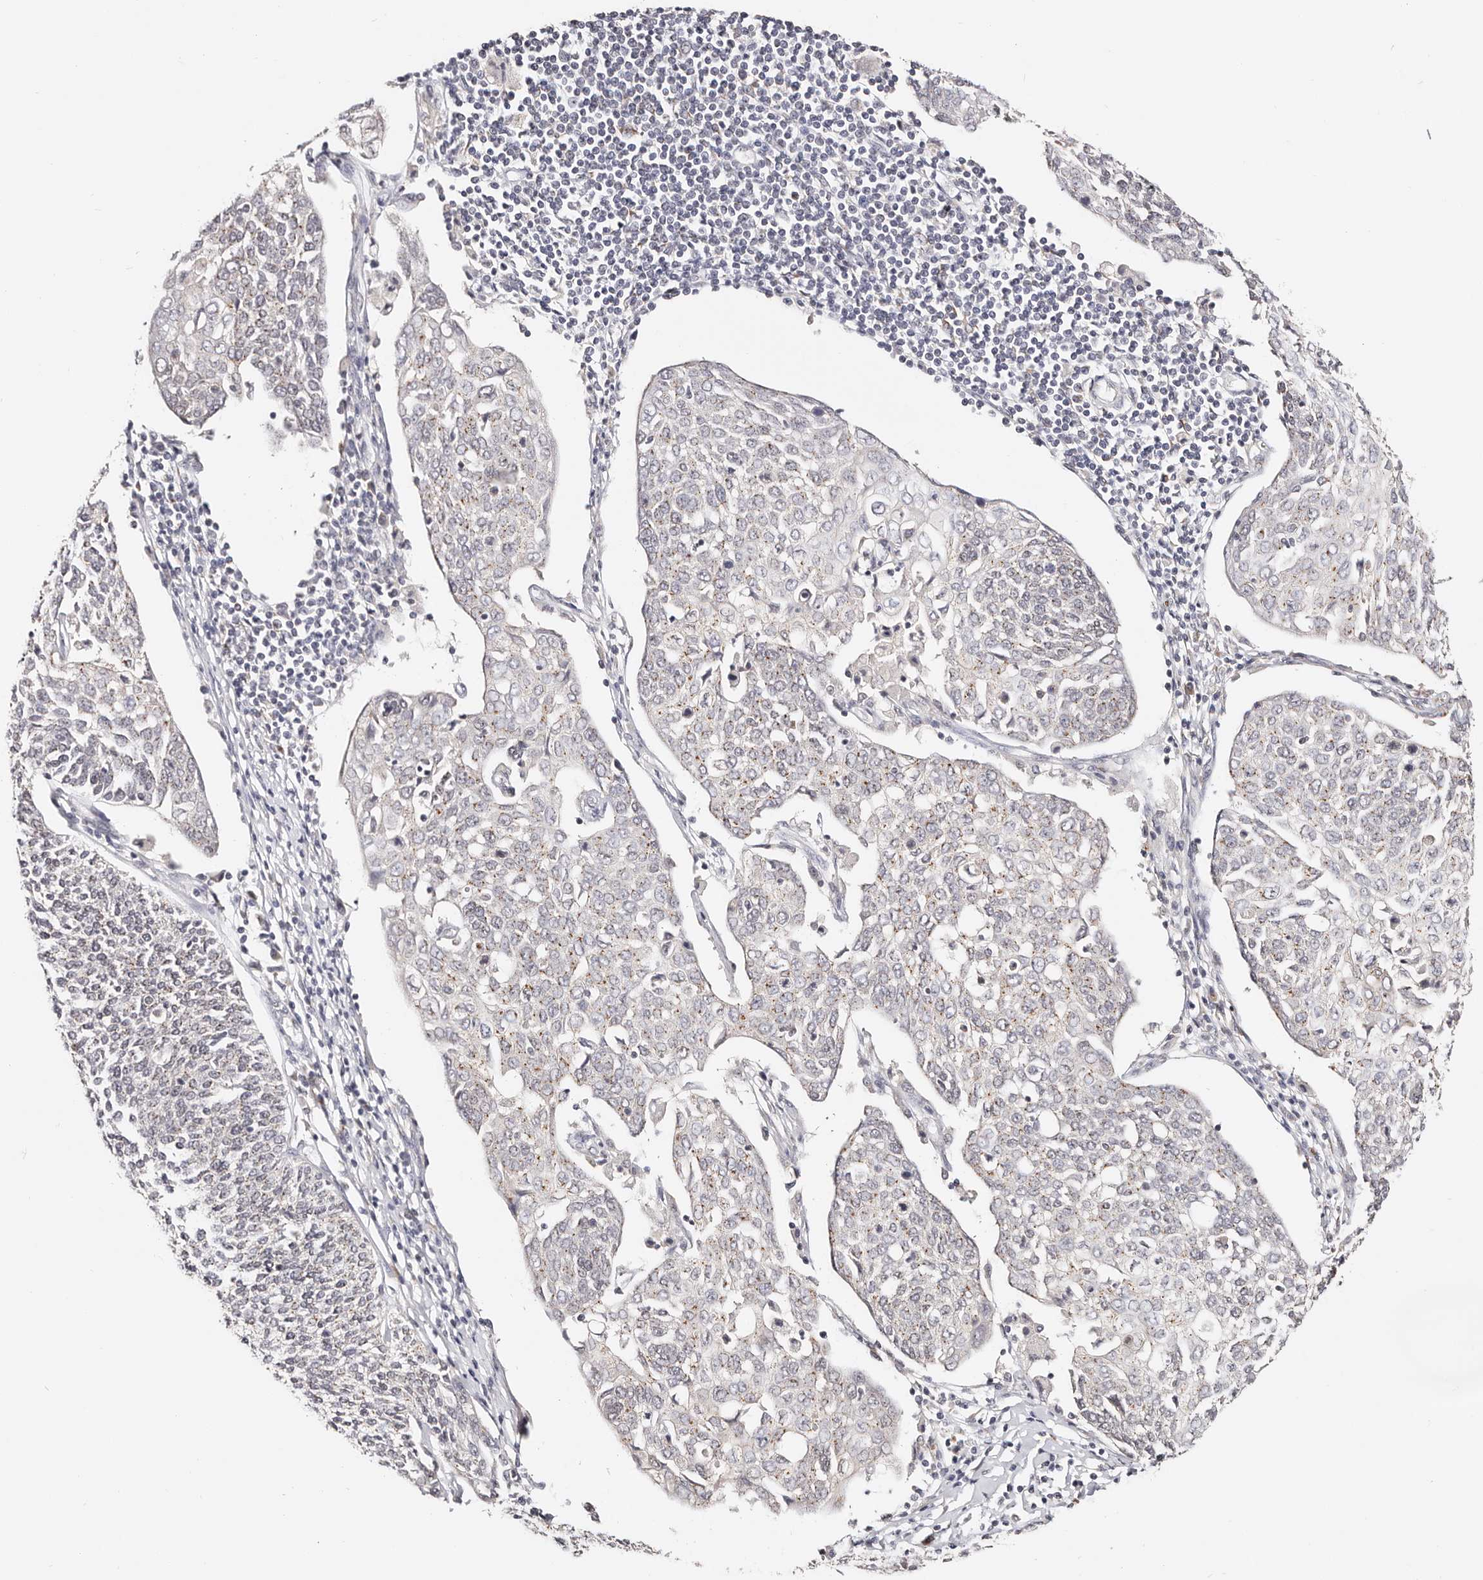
{"staining": {"intensity": "weak", "quantity": "25%-75%", "location": "cytoplasmic/membranous"}, "tissue": "cervical cancer", "cell_type": "Tumor cells", "image_type": "cancer", "snomed": [{"axis": "morphology", "description": "Squamous cell carcinoma, NOS"}, {"axis": "topography", "description": "Cervix"}], "caption": "Tumor cells exhibit low levels of weak cytoplasmic/membranous staining in about 25%-75% of cells in human squamous cell carcinoma (cervical).", "gene": "VIPAS39", "patient": {"sex": "female", "age": 34}}